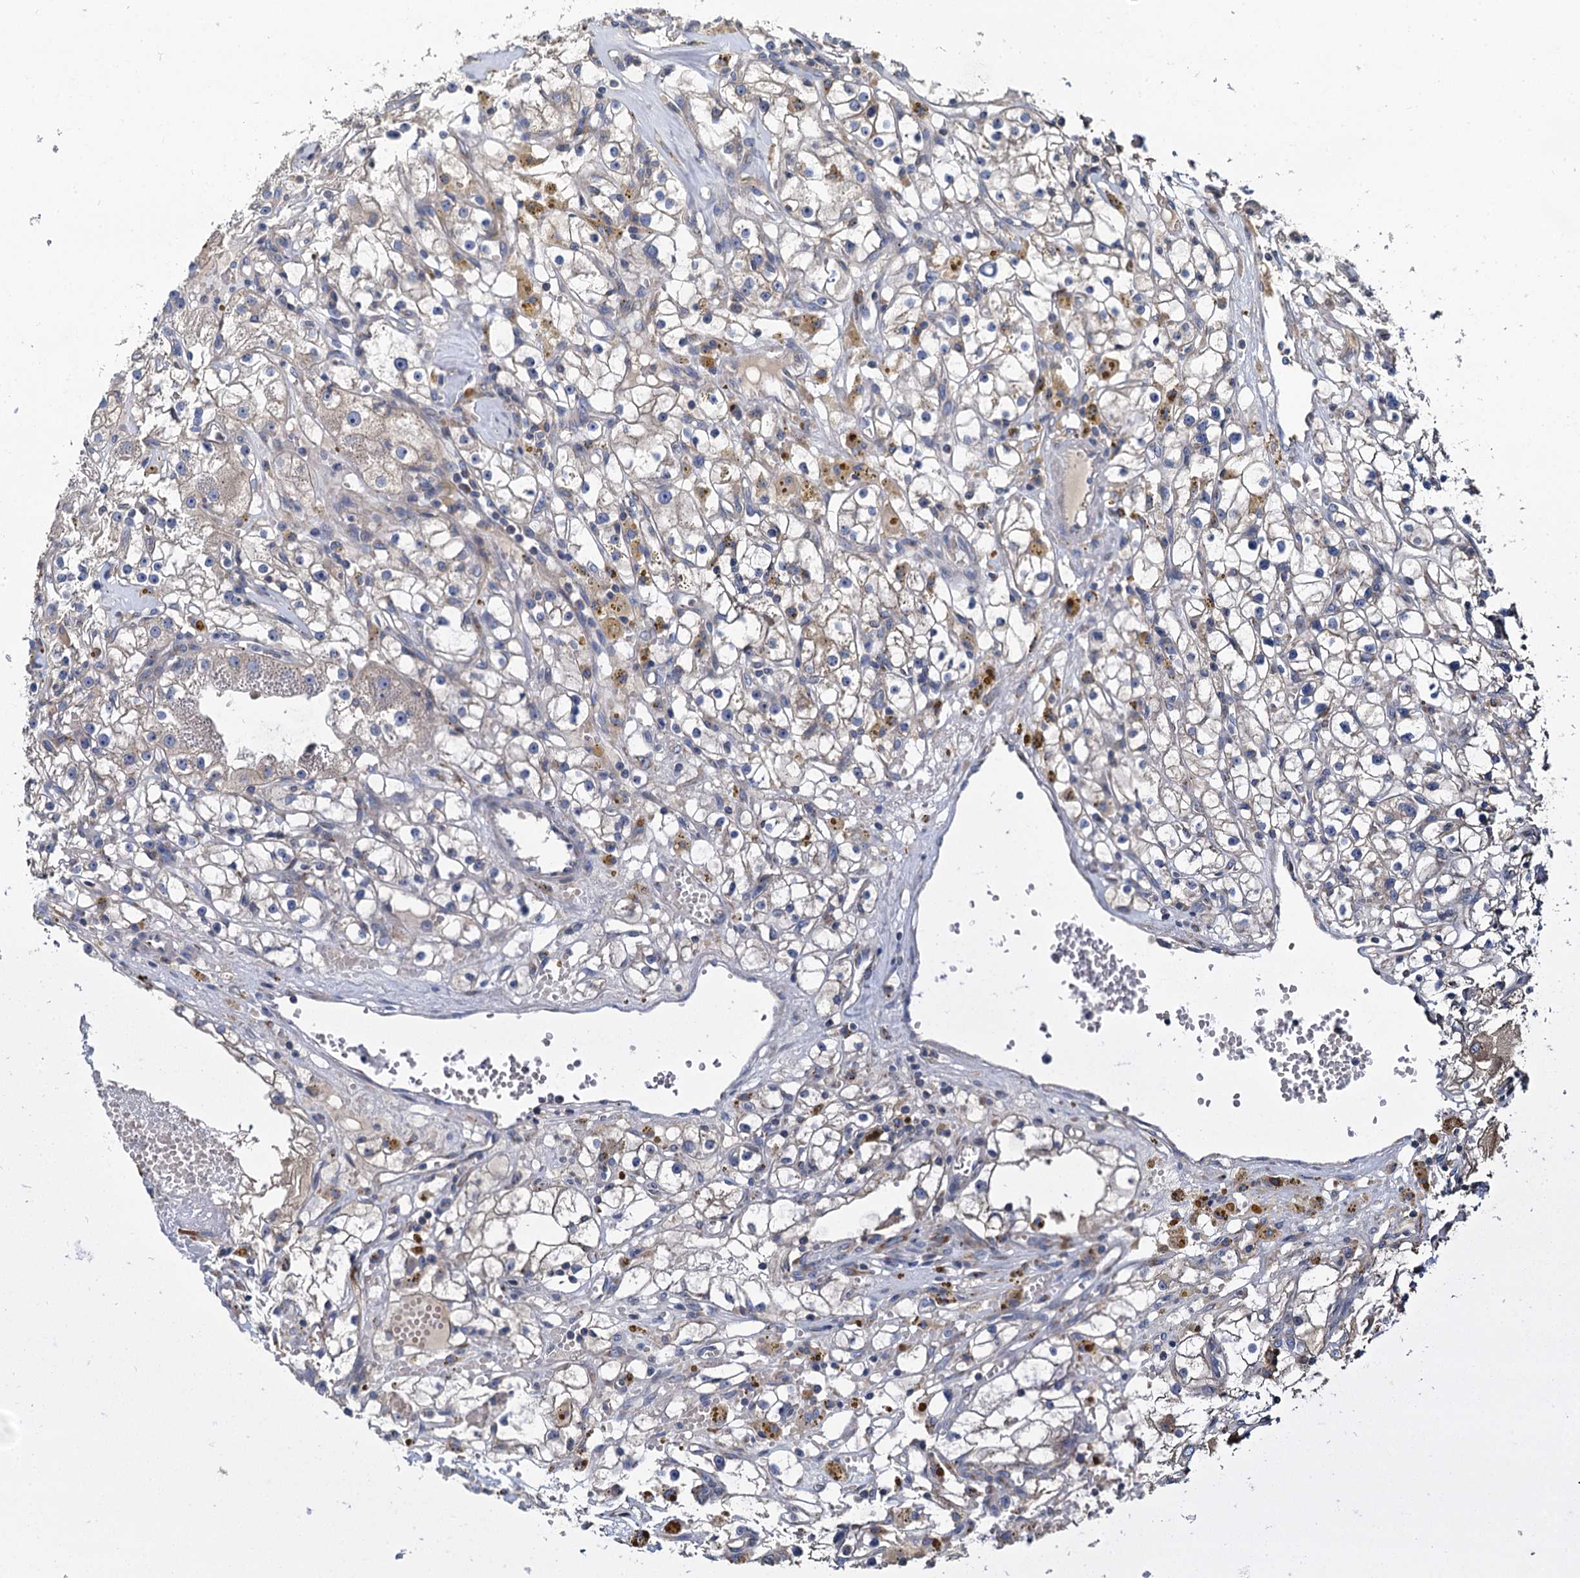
{"staining": {"intensity": "negative", "quantity": "none", "location": "none"}, "tissue": "renal cancer", "cell_type": "Tumor cells", "image_type": "cancer", "snomed": [{"axis": "morphology", "description": "Adenocarcinoma, NOS"}, {"axis": "topography", "description": "Kidney"}], "caption": "Immunohistochemistry (IHC) of adenocarcinoma (renal) exhibits no positivity in tumor cells.", "gene": "NKAPD1", "patient": {"sex": "male", "age": 56}}